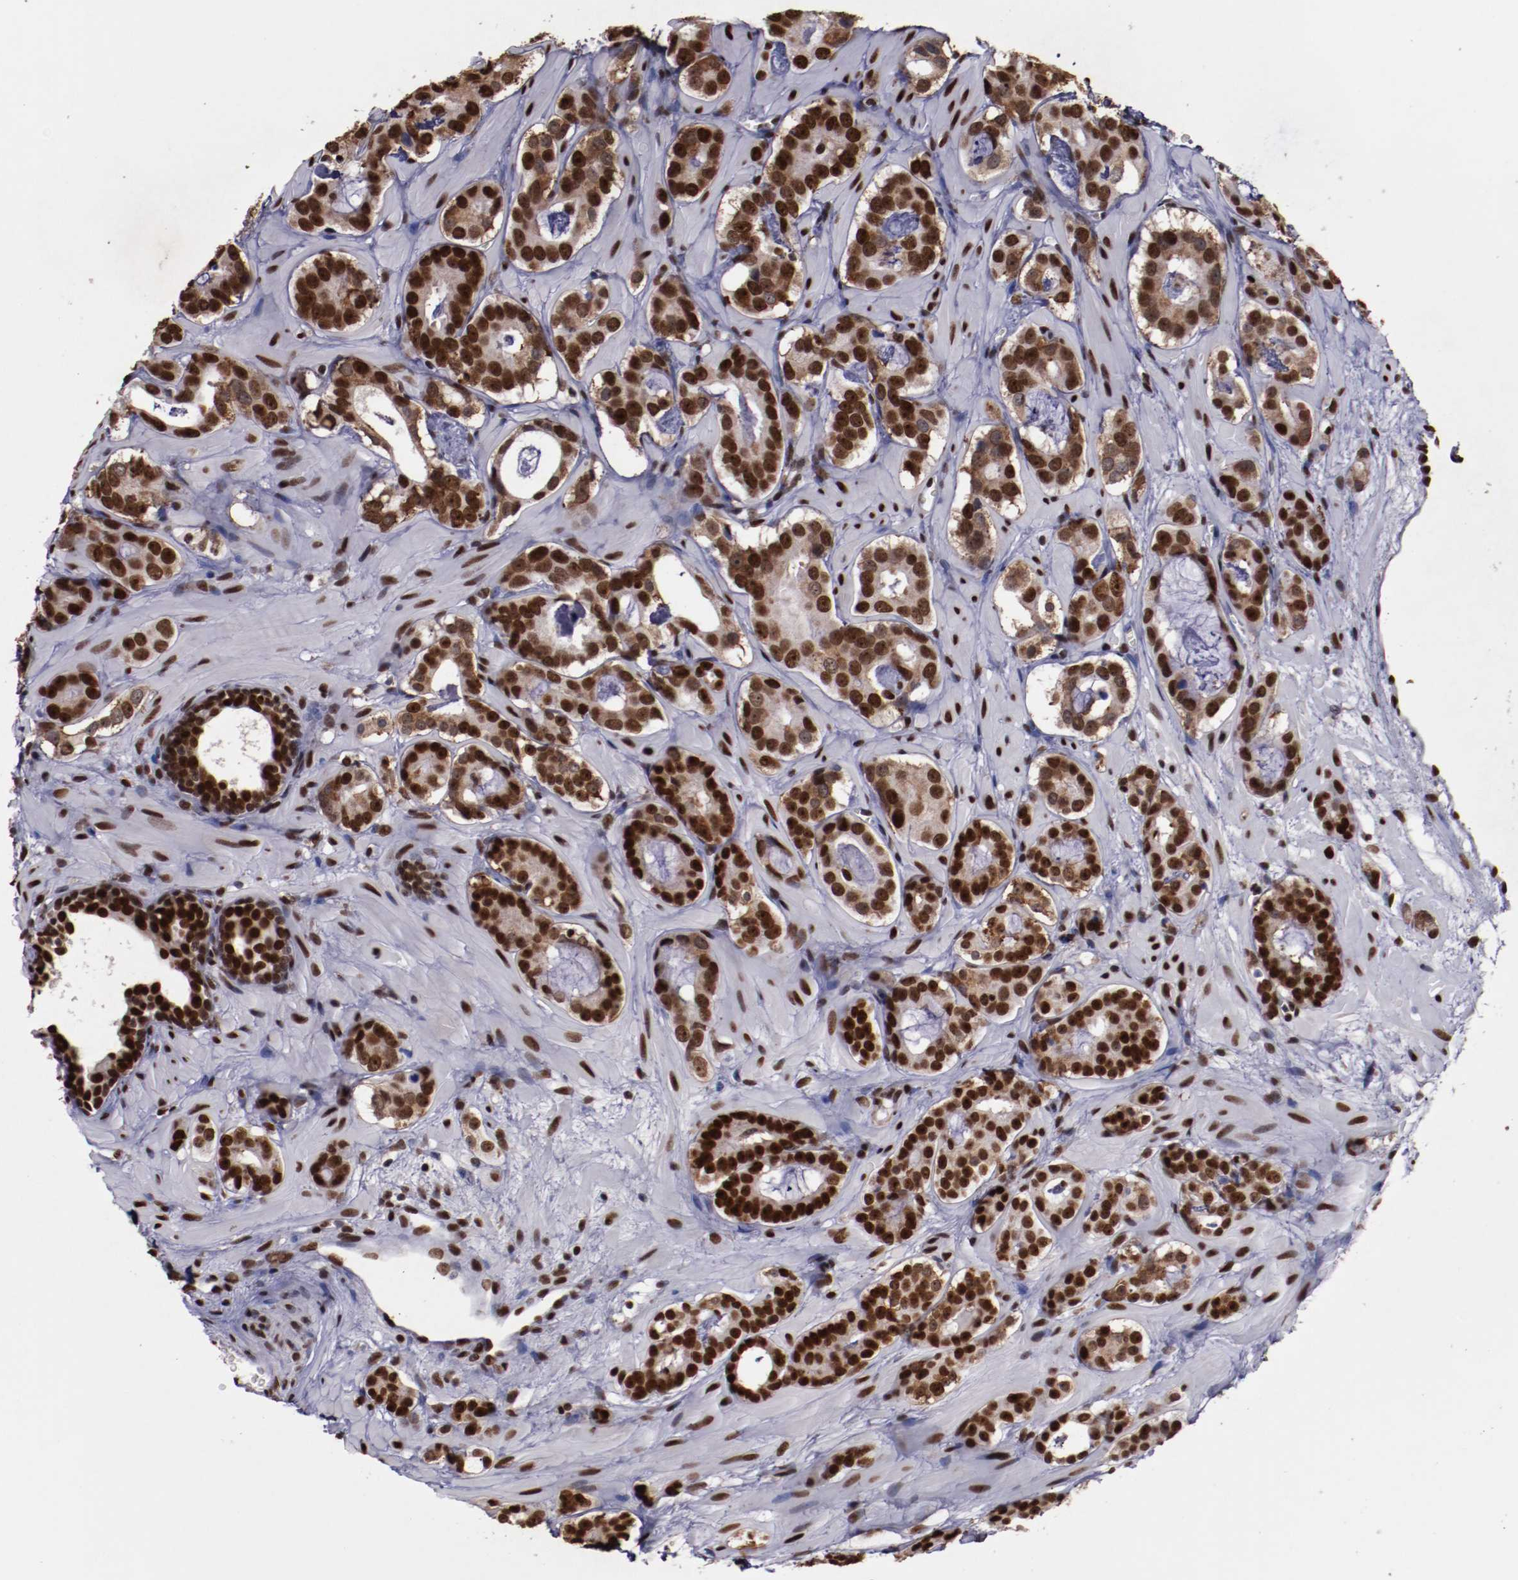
{"staining": {"intensity": "strong", "quantity": ">75%", "location": "nuclear"}, "tissue": "prostate cancer", "cell_type": "Tumor cells", "image_type": "cancer", "snomed": [{"axis": "morphology", "description": "Adenocarcinoma, Low grade"}, {"axis": "topography", "description": "Prostate"}], "caption": "Prostate adenocarcinoma (low-grade) tissue exhibits strong nuclear positivity in about >75% of tumor cells, visualized by immunohistochemistry. (DAB IHC, brown staining for protein, blue staining for nuclei).", "gene": "APEX1", "patient": {"sex": "male", "age": 57}}